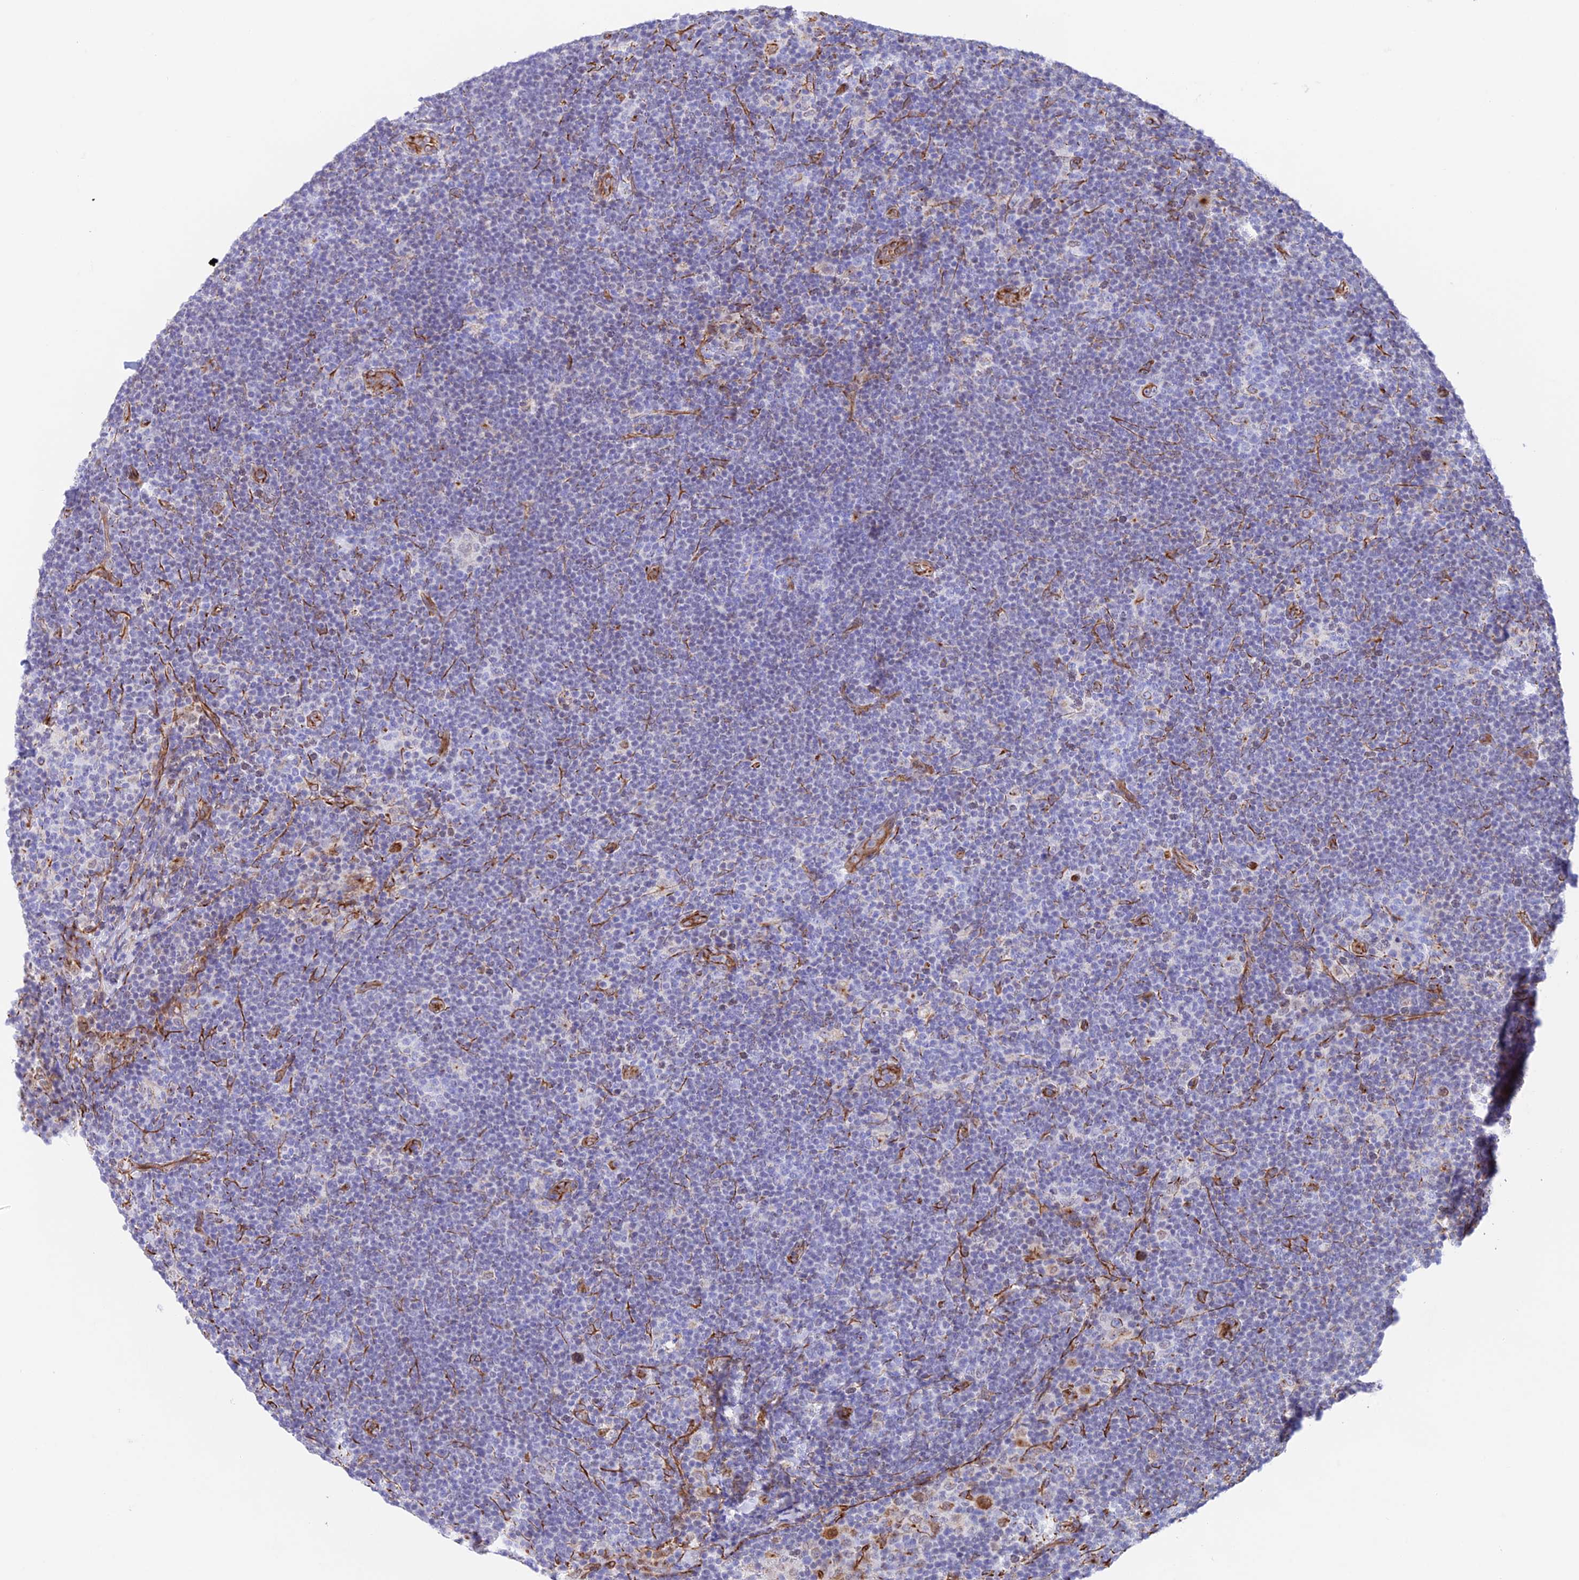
{"staining": {"intensity": "moderate", "quantity": "<25%", "location": "cytoplasmic/membranous"}, "tissue": "lymphoma", "cell_type": "Tumor cells", "image_type": "cancer", "snomed": [{"axis": "morphology", "description": "Hodgkin's disease, NOS"}, {"axis": "topography", "description": "Lymph node"}], "caption": "Hodgkin's disease tissue displays moderate cytoplasmic/membranous expression in about <25% of tumor cells", "gene": "ZNF652", "patient": {"sex": "female", "age": 57}}